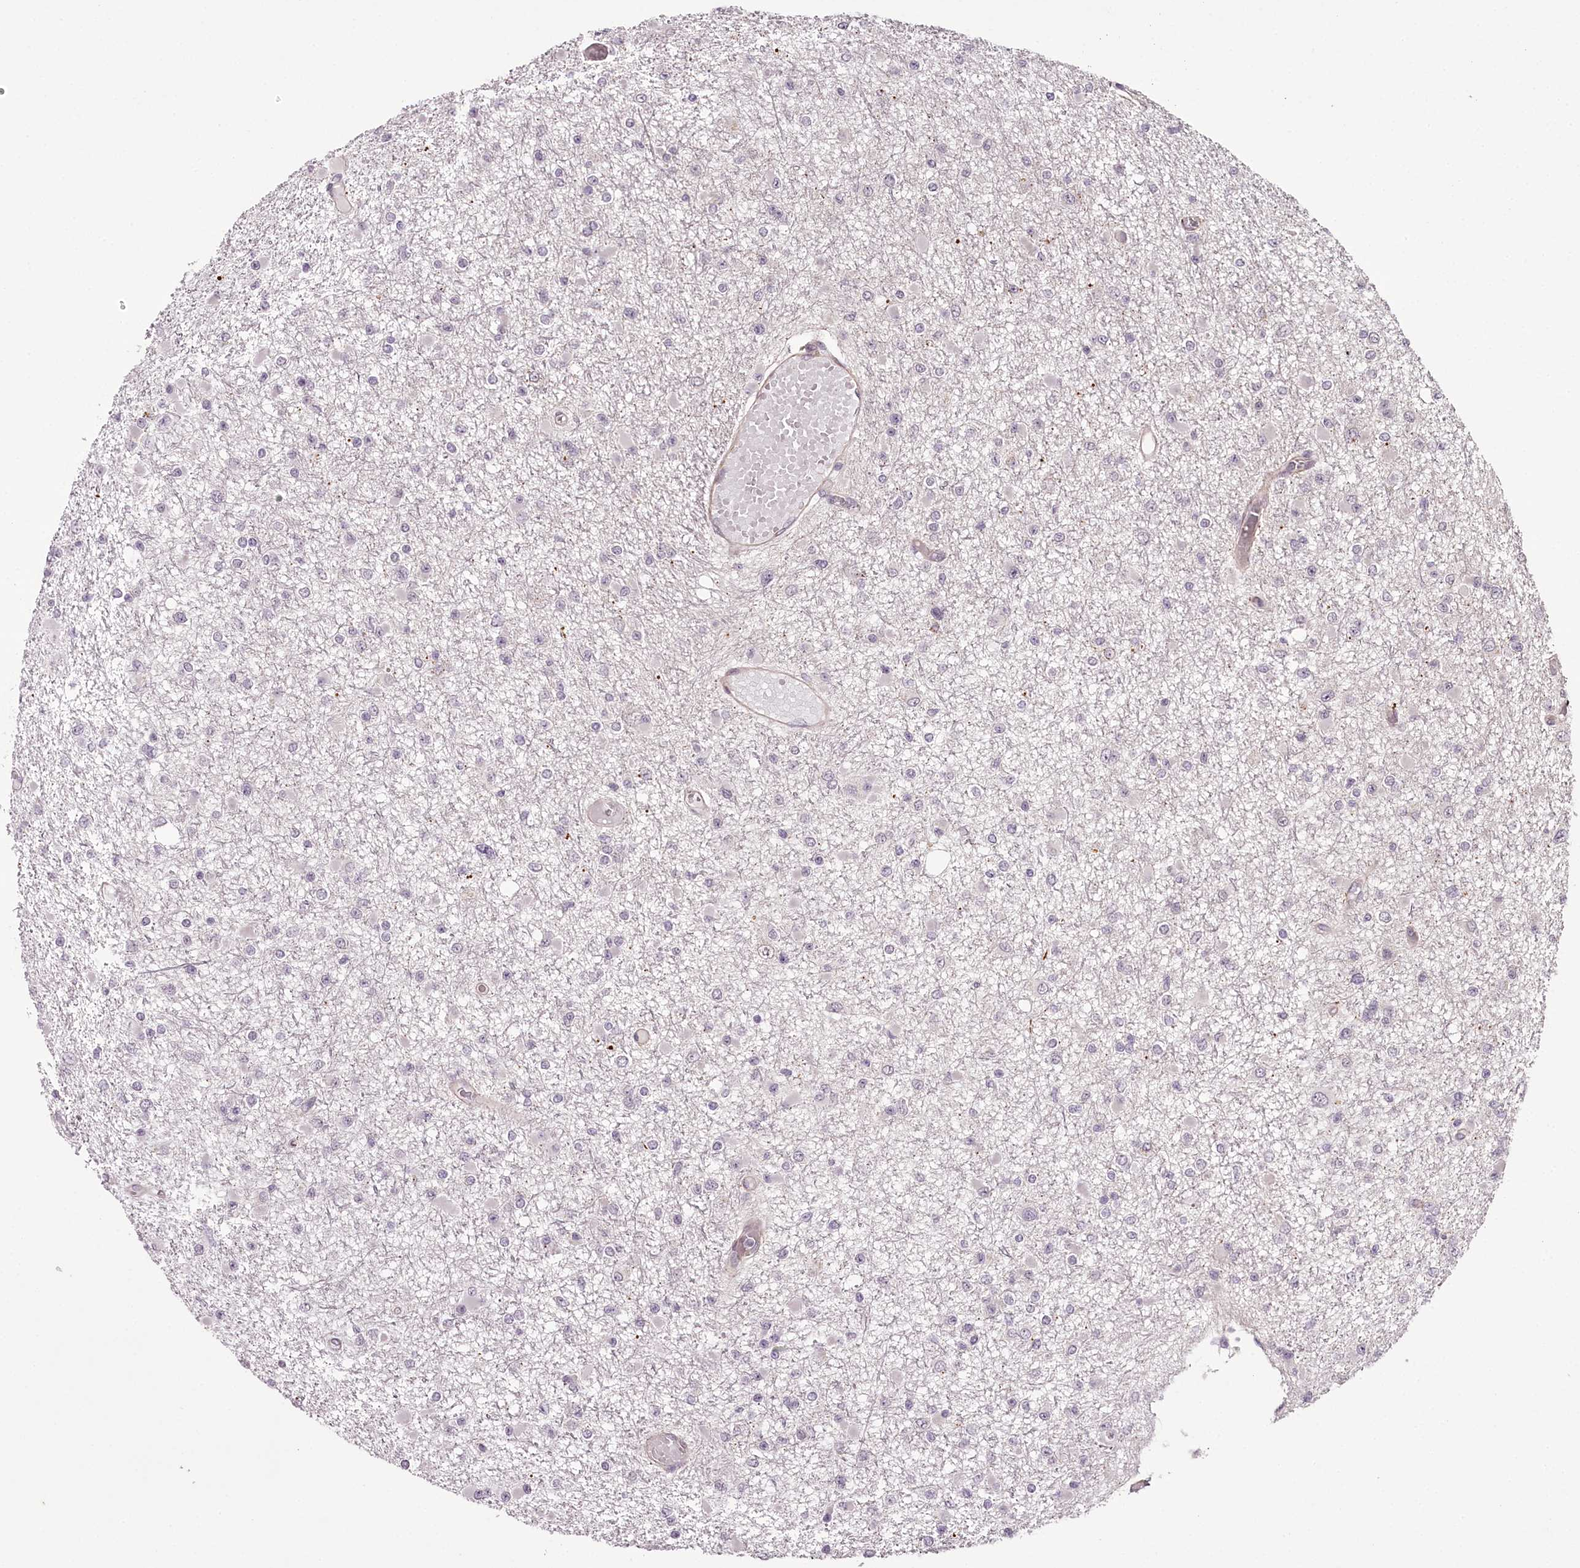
{"staining": {"intensity": "negative", "quantity": "none", "location": "none"}, "tissue": "glioma", "cell_type": "Tumor cells", "image_type": "cancer", "snomed": [{"axis": "morphology", "description": "Glioma, malignant, Low grade"}, {"axis": "topography", "description": "Brain"}], "caption": "Tumor cells show no significant positivity in malignant glioma (low-grade). (DAB IHC with hematoxylin counter stain).", "gene": "TTC33", "patient": {"sex": "female", "age": 22}}